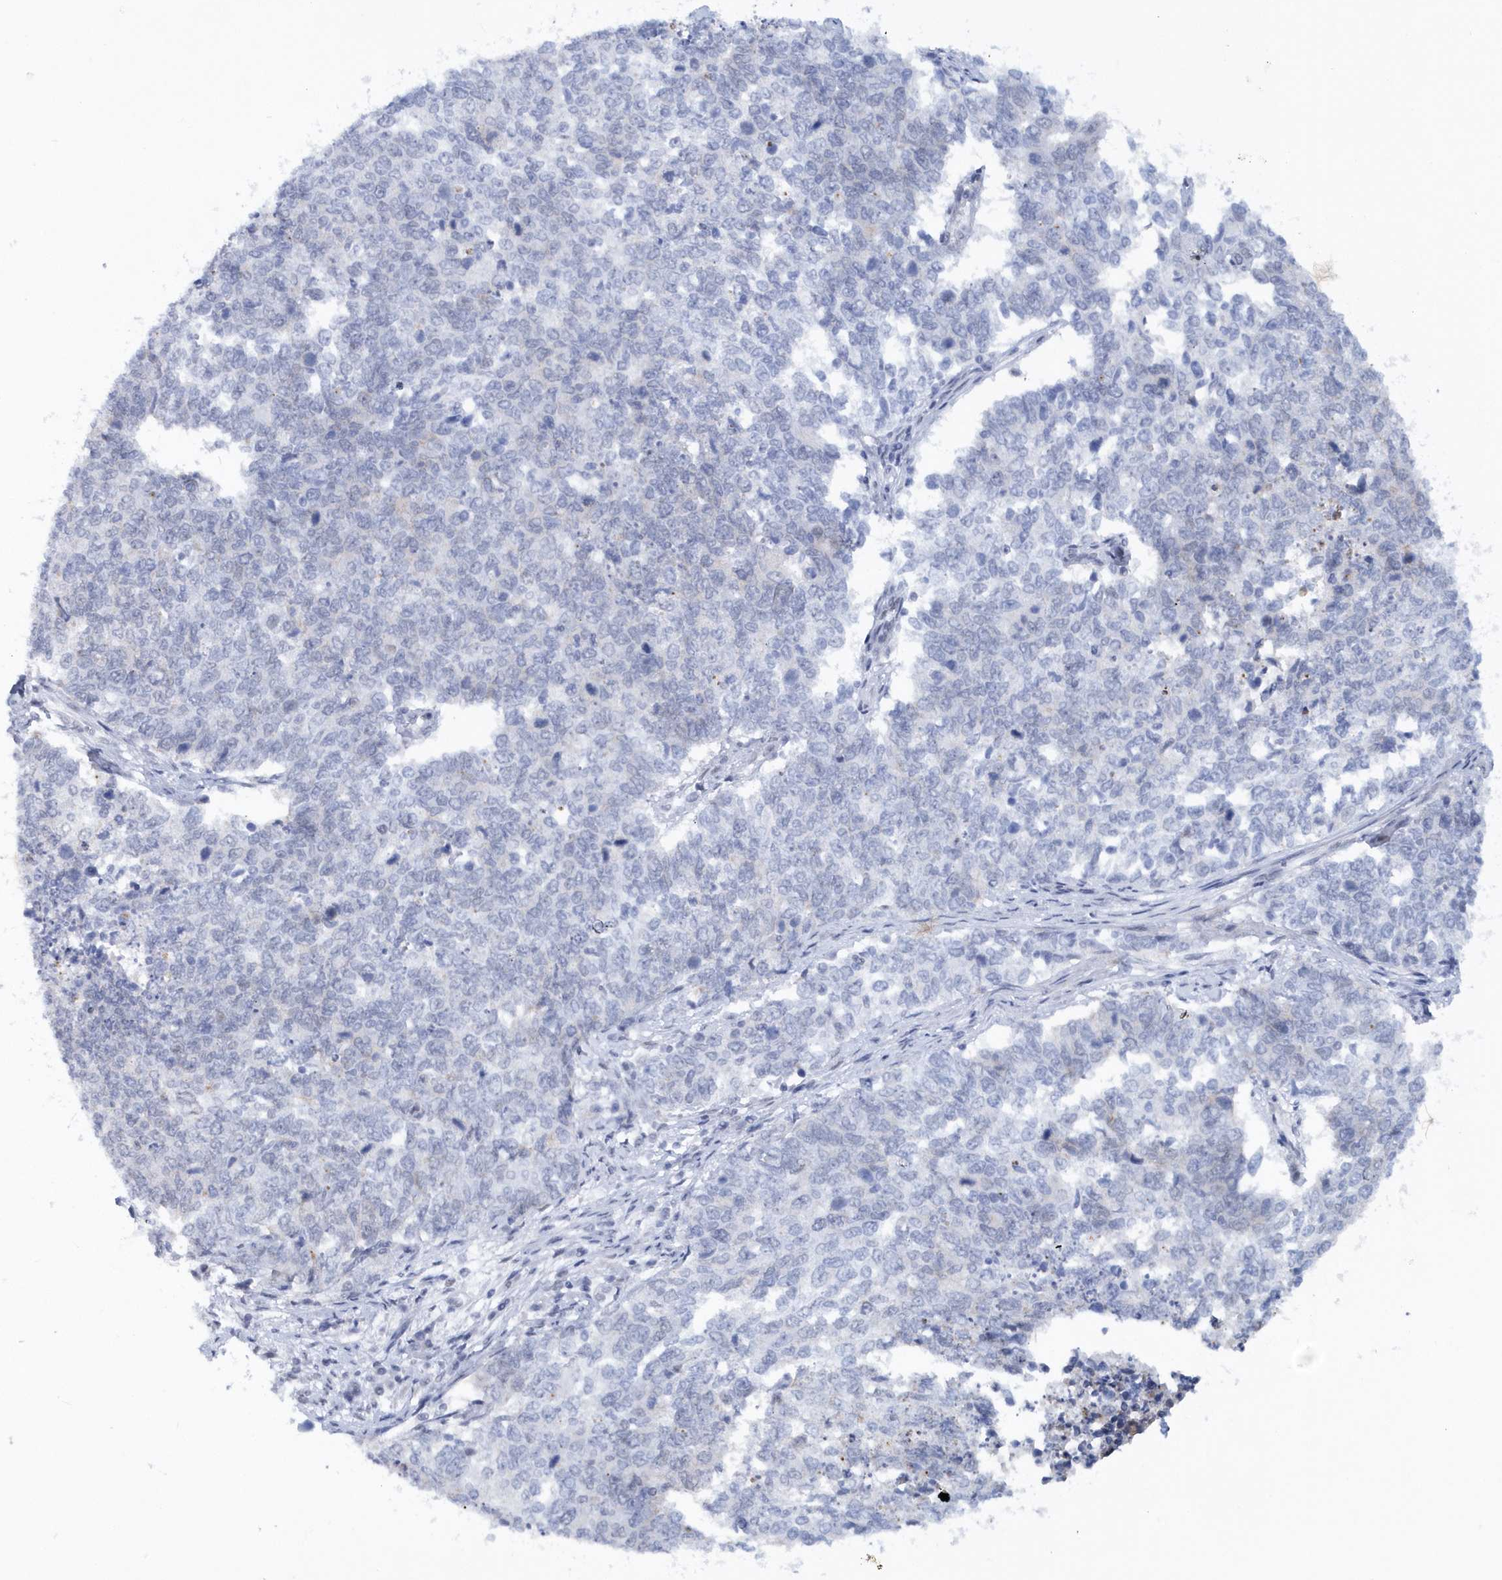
{"staining": {"intensity": "negative", "quantity": "none", "location": "none"}, "tissue": "cervical cancer", "cell_type": "Tumor cells", "image_type": "cancer", "snomed": [{"axis": "morphology", "description": "Squamous cell carcinoma, NOS"}, {"axis": "topography", "description": "Cervix"}], "caption": "High magnification brightfield microscopy of cervical cancer stained with DAB (brown) and counterstained with hematoxylin (blue): tumor cells show no significant staining. Nuclei are stained in blue.", "gene": "ASCL4", "patient": {"sex": "female", "age": 63}}